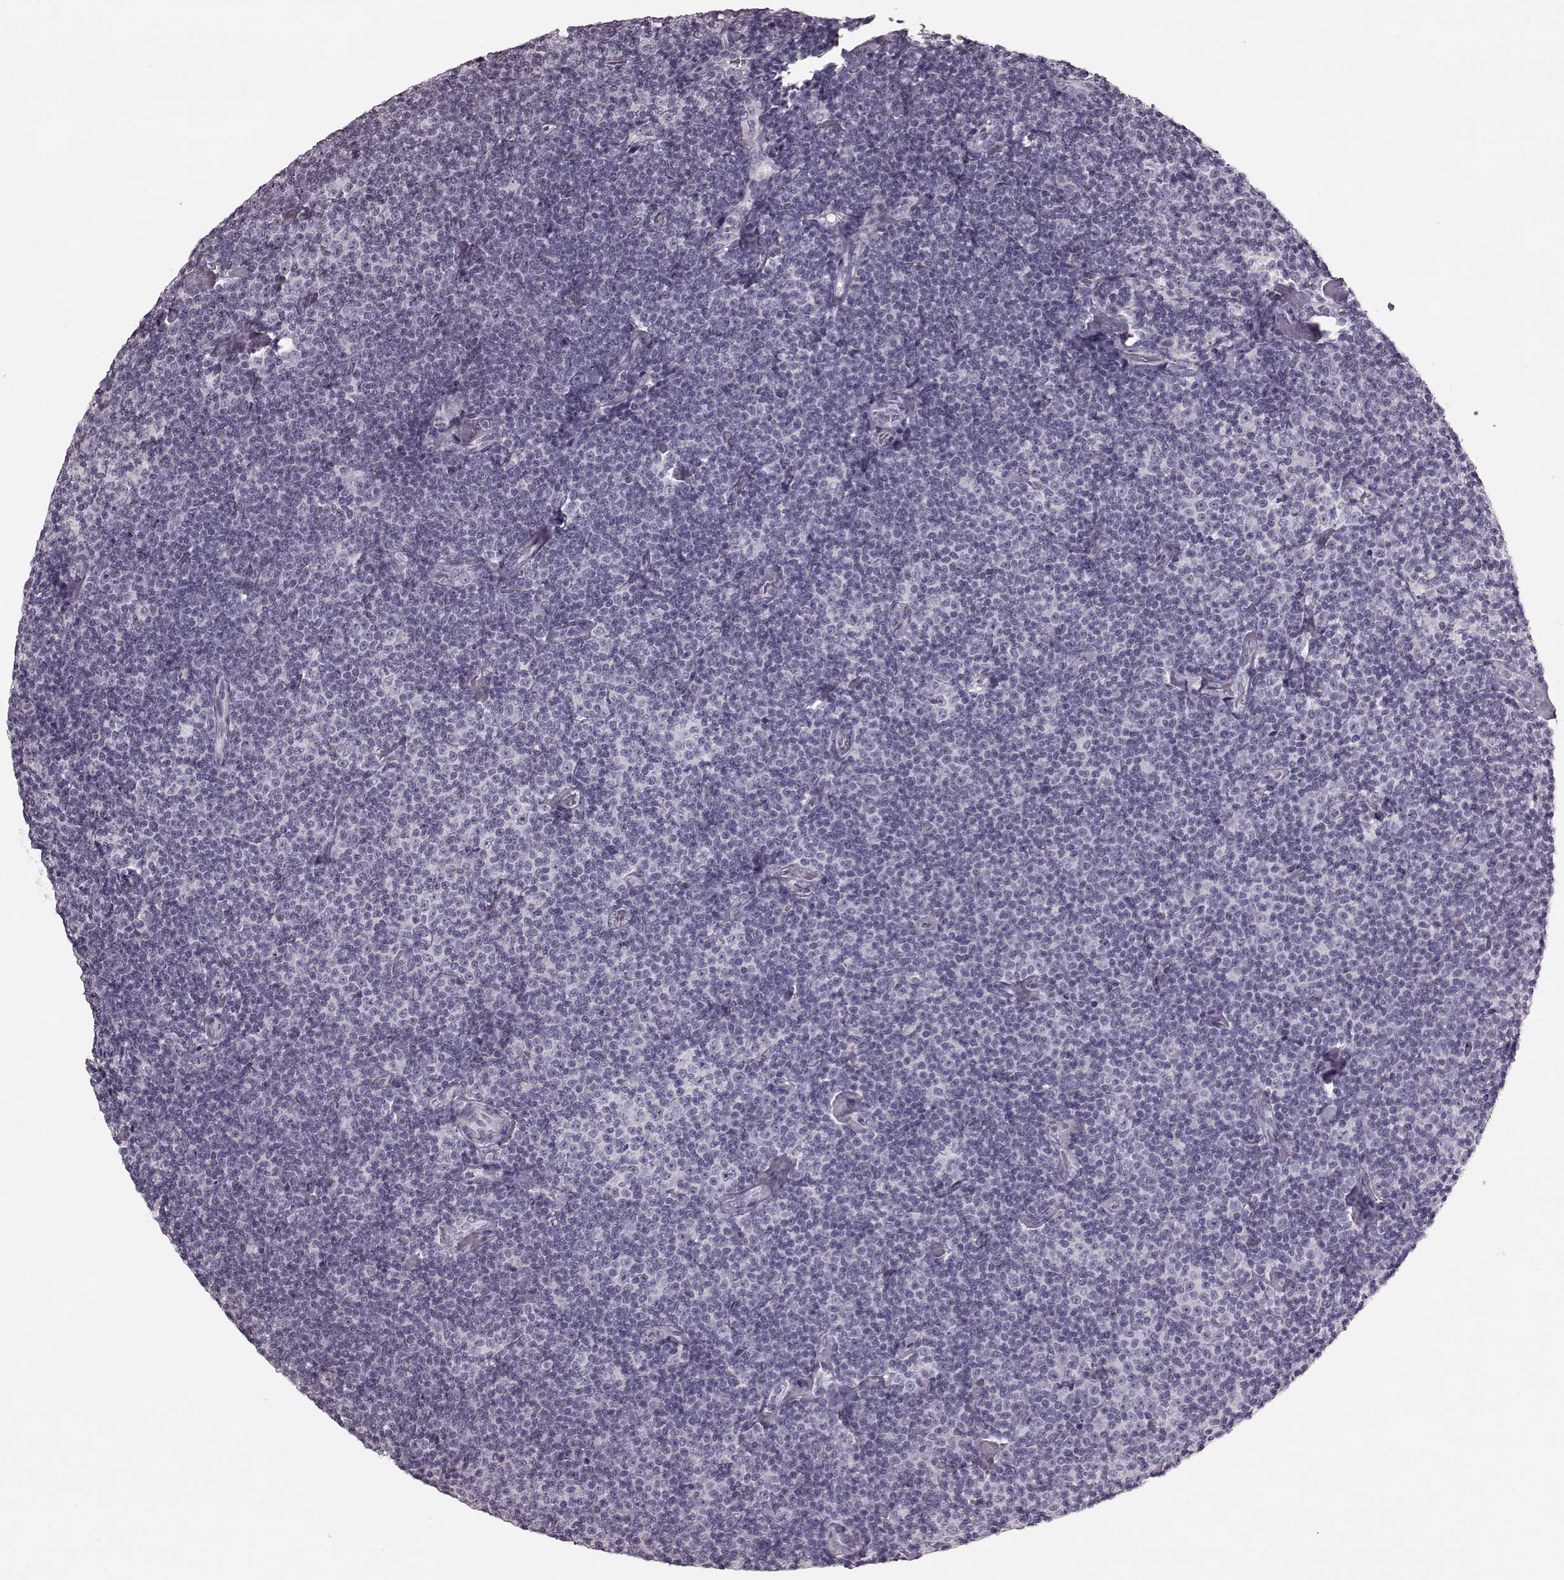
{"staining": {"intensity": "negative", "quantity": "none", "location": "none"}, "tissue": "lymphoma", "cell_type": "Tumor cells", "image_type": "cancer", "snomed": [{"axis": "morphology", "description": "Malignant lymphoma, non-Hodgkin's type, Low grade"}, {"axis": "topography", "description": "Lymph node"}], "caption": "This photomicrograph is of lymphoma stained with immunohistochemistry to label a protein in brown with the nuclei are counter-stained blue. There is no expression in tumor cells.", "gene": "TRPM1", "patient": {"sex": "male", "age": 81}}